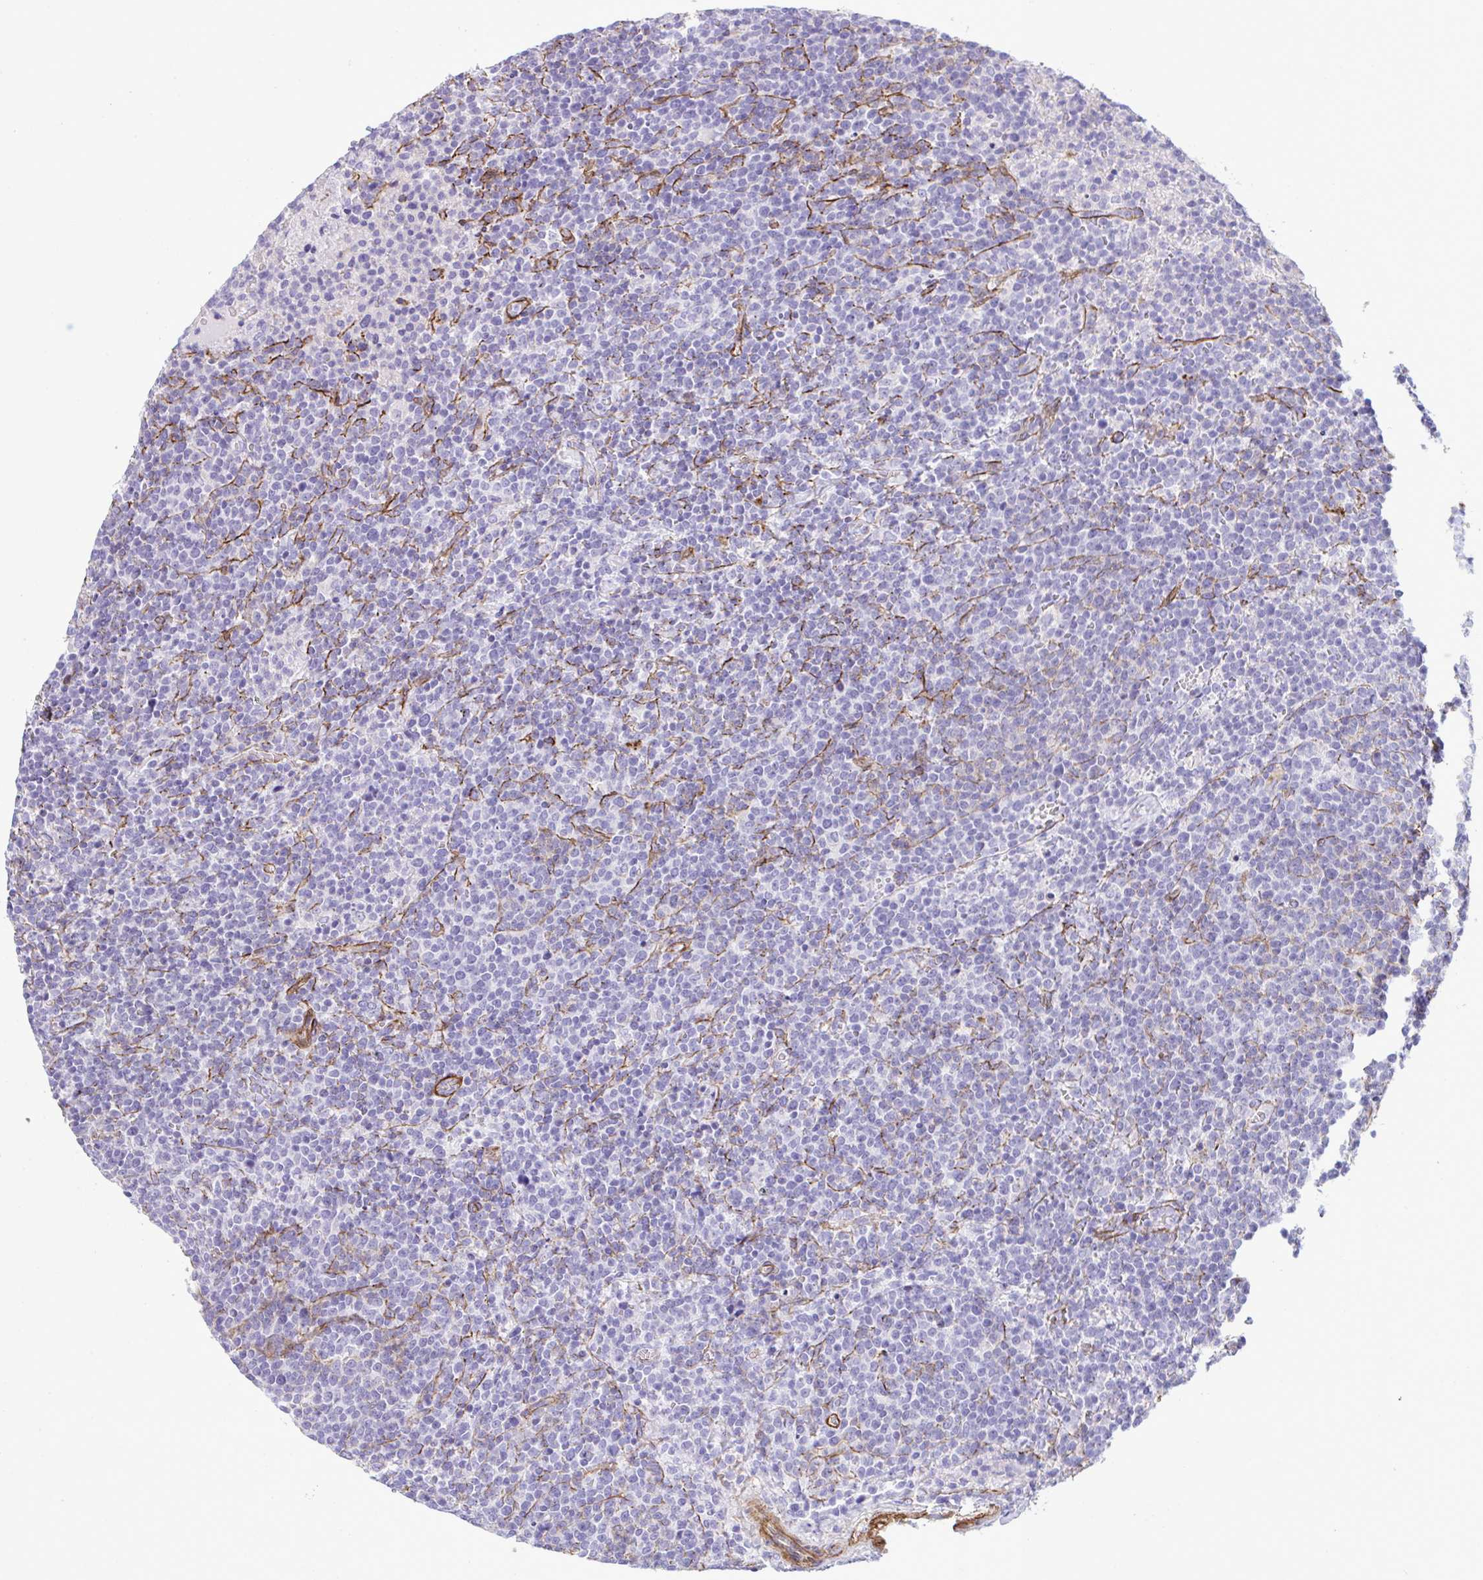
{"staining": {"intensity": "negative", "quantity": "none", "location": "none"}, "tissue": "lymphoma", "cell_type": "Tumor cells", "image_type": "cancer", "snomed": [{"axis": "morphology", "description": "Malignant lymphoma, non-Hodgkin's type, High grade"}, {"axis": "topography", "description": "Lymph node"}], "caption": "Tumor cells are negative for protein expression in human lymphoma.", "gene": "SYNPO2L", "patient": {"sex": "male", "age": 61}}